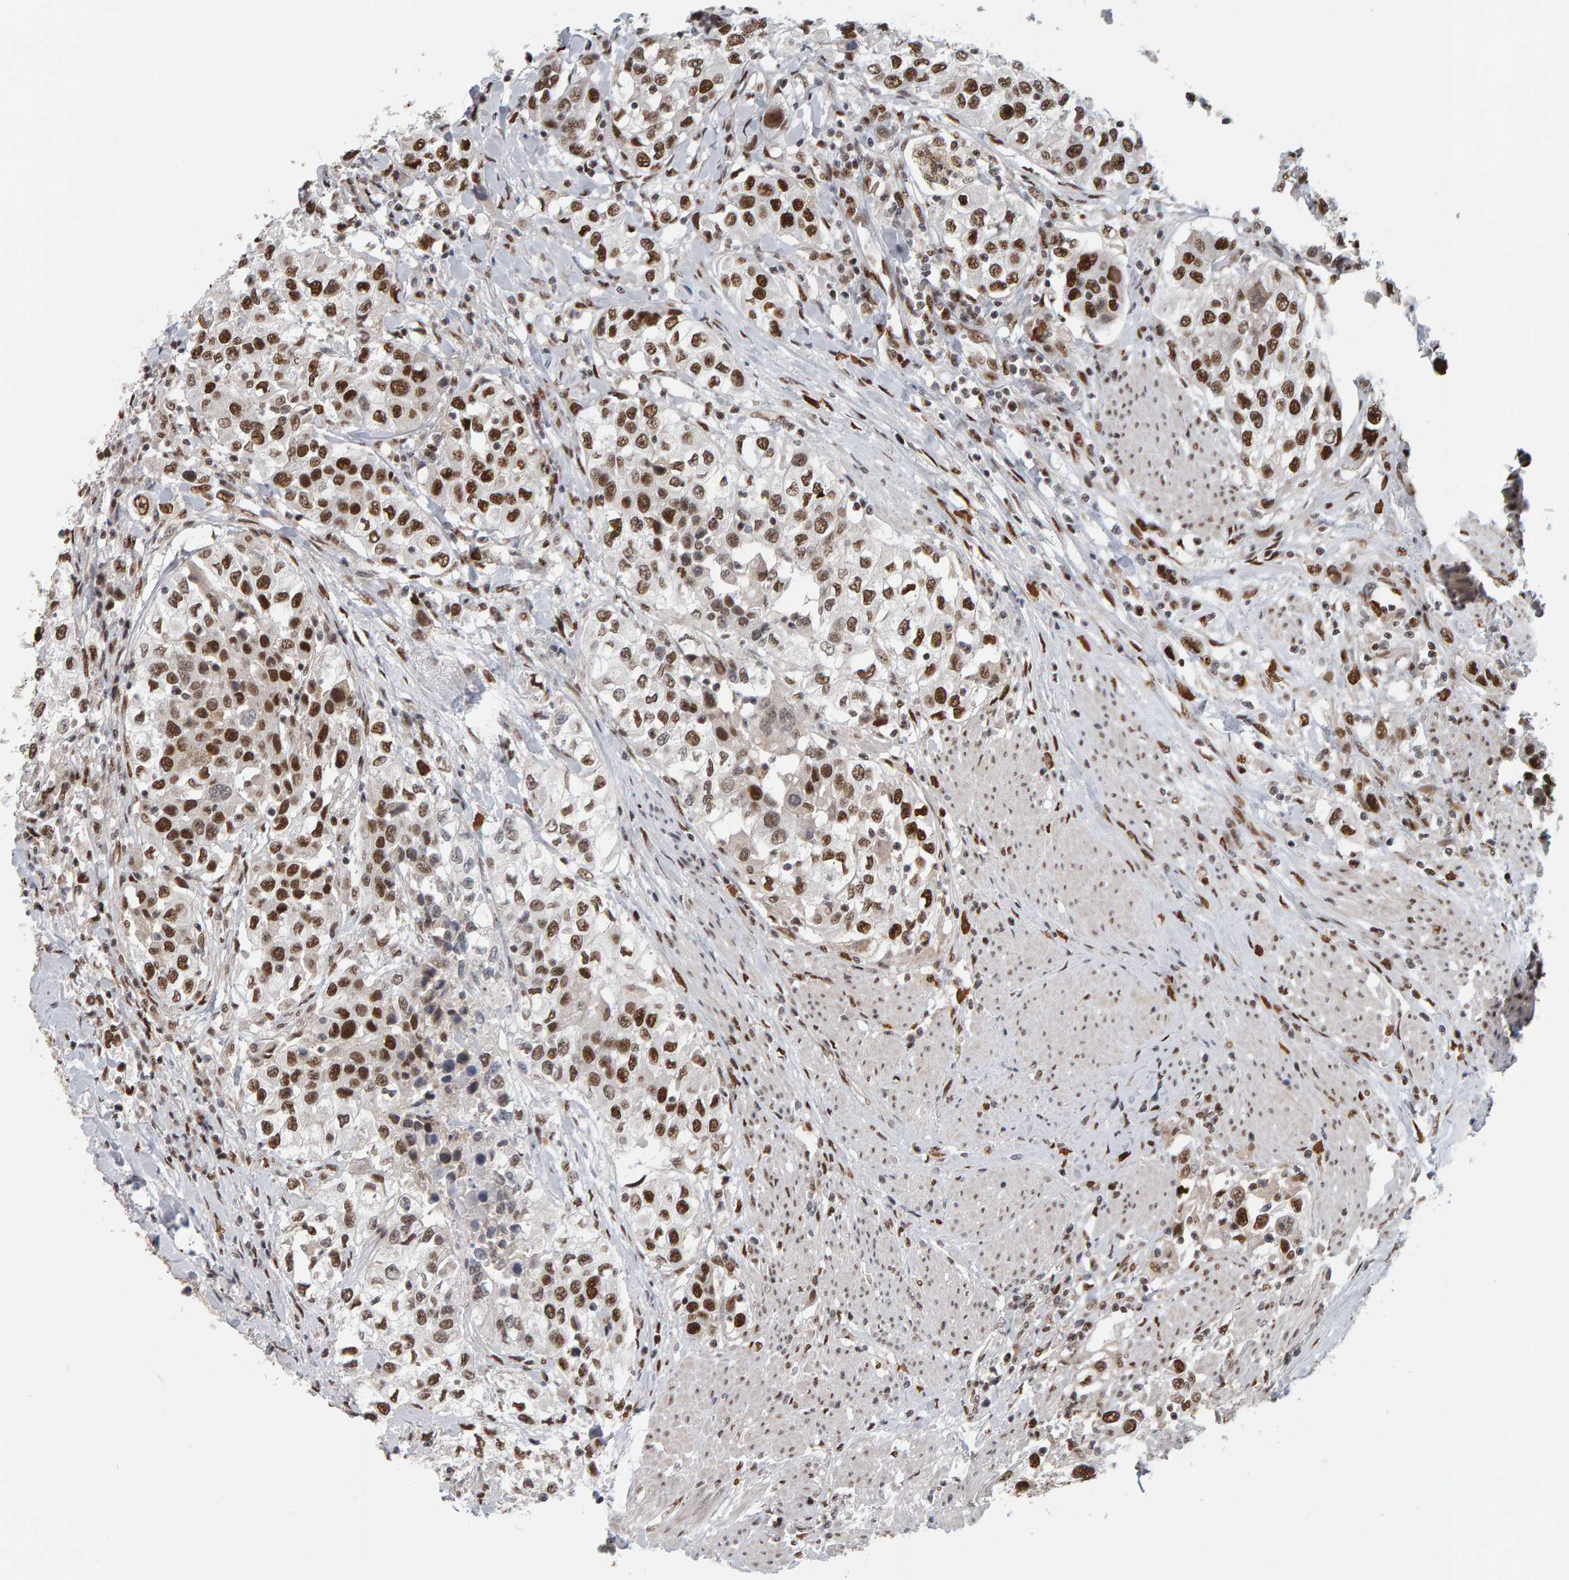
{"staining": {"intensity": "strong", "quantity": ">75%", "location": "nuclear"}, "tissue": "urothelial cancer", "cell_type": "Tumor cells", "image_type": "cancer", "snomed": [{"axis": "morphology", "description": "Urothelial carcinoma, High grade"}, {"axis": "topography", "description": "Urinary bladder"}], "caption": "Immunohistochemistry (IHC) of human urothelial cancer reveals high levels of strong nuclear expression in about >75% of tumor cells.", "gene": "ATF7IP", "patient": {"sex": "female", "age": 80}}